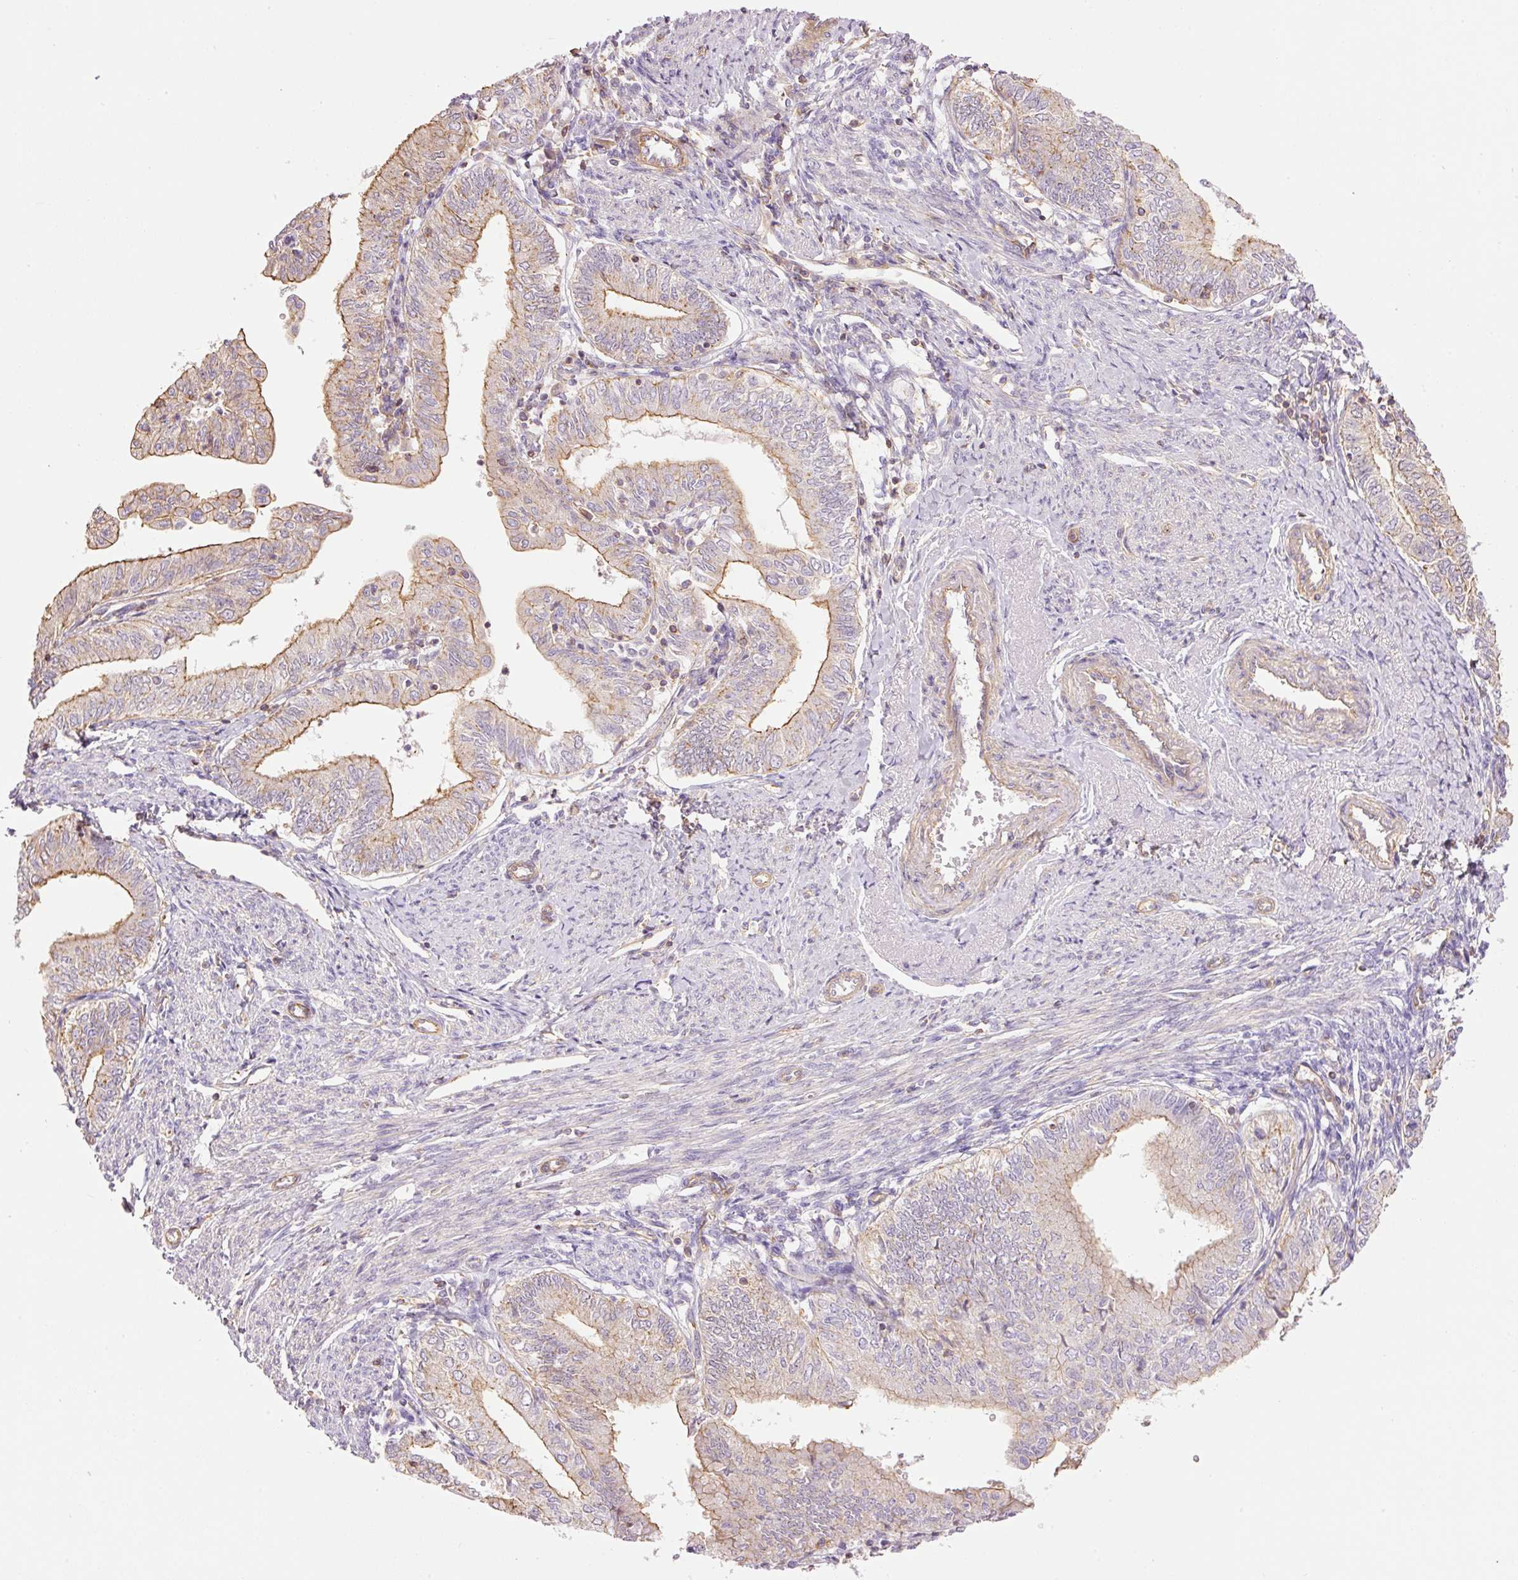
{"staining": {"intensity": "moderate", "quantity": "25%-75%", "location": "cytoplasmic/membranous"}, "tissue": "endometrial cancer", "cell_type": "Tumor cells", "image_type": "cancer", "snomed": [{"axis": "morphology", "description": "Adenocarcinoma, NOS"}, {"axis": "topography", "description": "Endometrium"}], "caption": "Brown immunohistochemical staining in endometrial cancer demonstrates moderate cytoplasmic/membranous staining in approximately 25%-75% of tumor cells.", "gene": "PPP1R1B", "patient": {"sex": "female", "age": 66}}